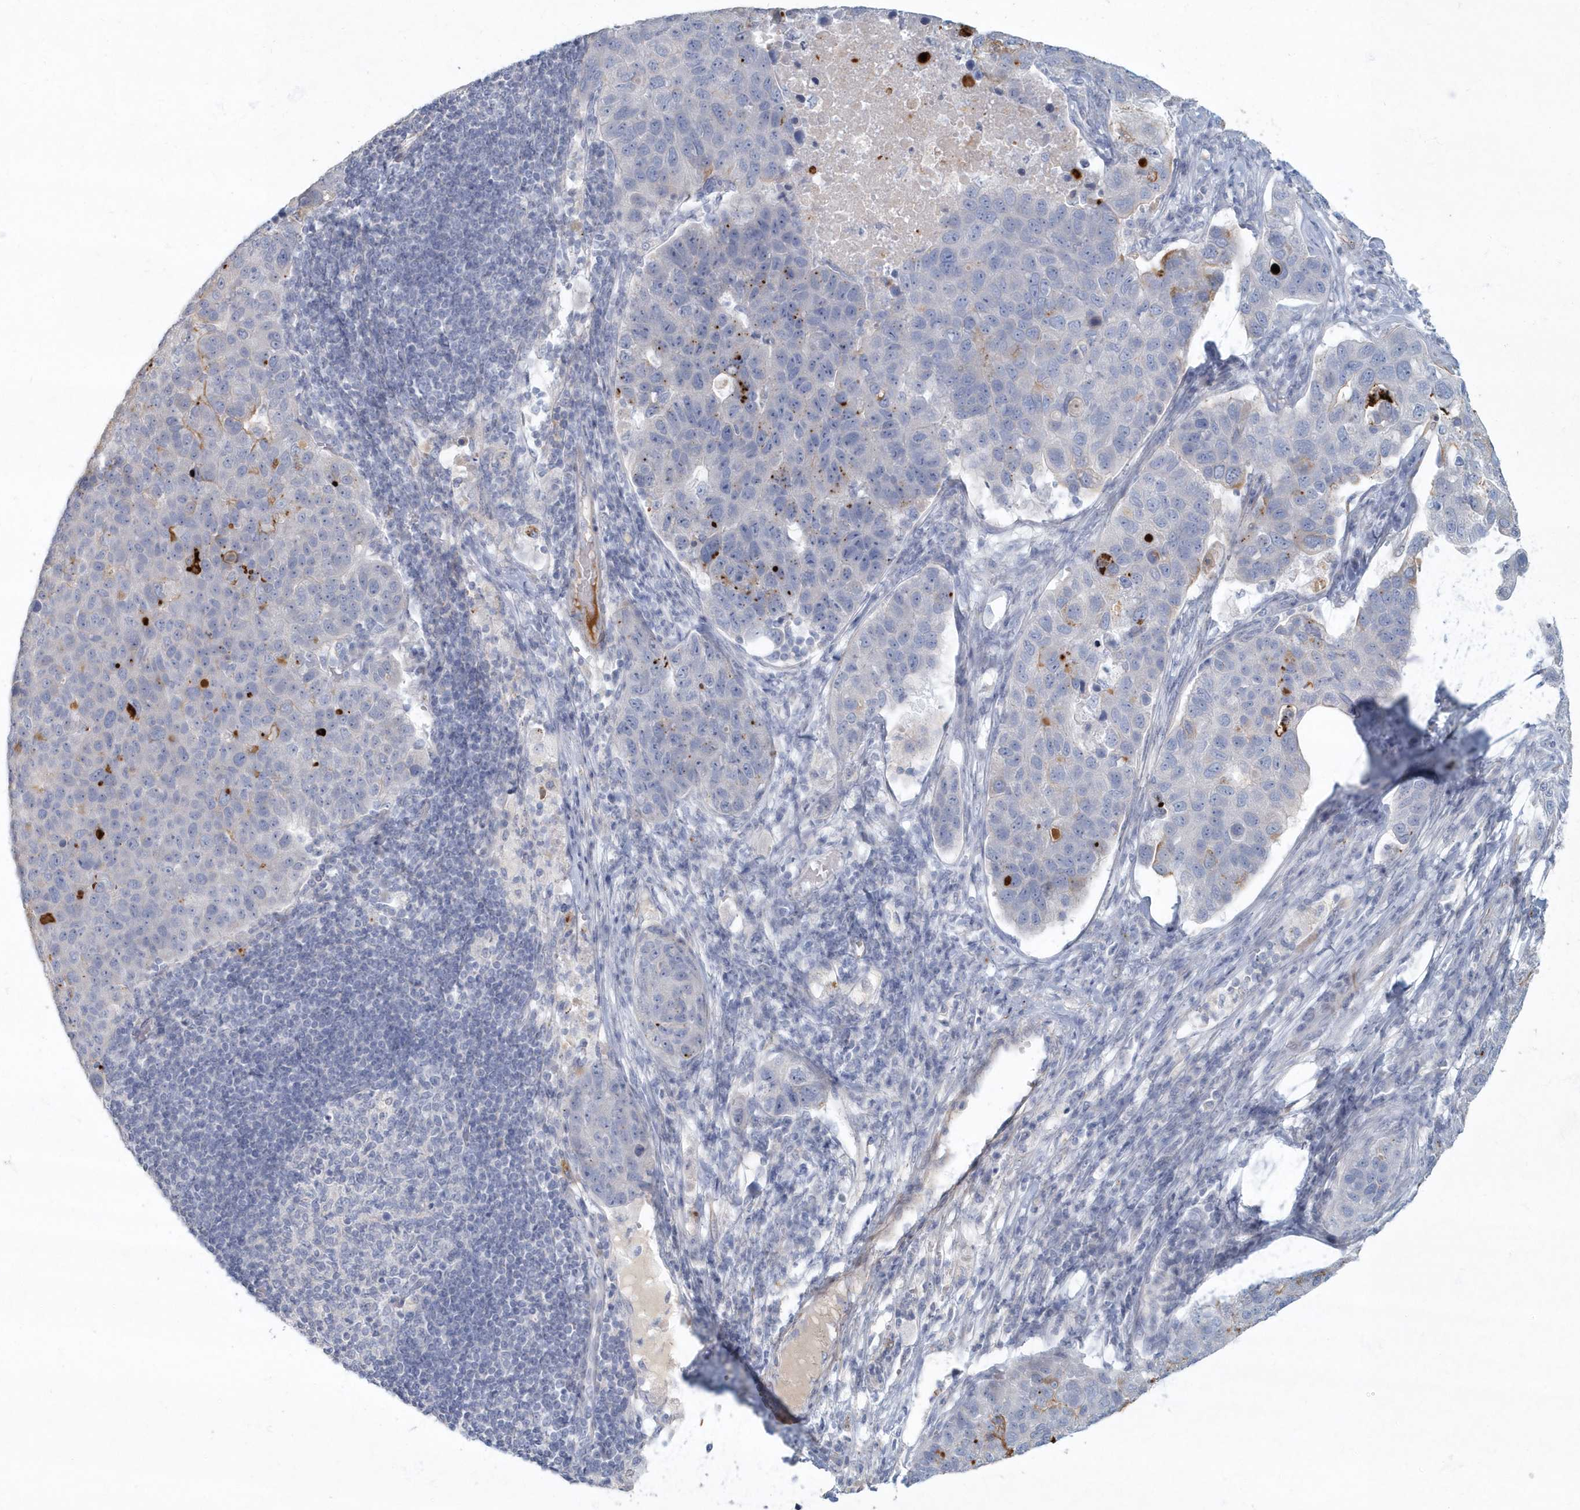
{"staining": {"intensity": "strong", "quantity": "<25%", "location": "cytoplasmic/membranous"}, "tissue": "pancreatic cancer", "cell_type": "Tumor cells", "image_type": "cancer", "snomed": [{"axis": "morphology", "description": "Adenocarcinoma, NOS"}, {"axis": "topography", "description": "Pancreas"}], "caption": "An immunohistochemistry (IHC) micrograph of tumor tissue is shown. Protein staining in brown labels strong cytoplasmic/membranous positivity in pancreatic adenocarcinoma within tumor cells.", "gene": "MYOT", "patient": {"sex": "female", "age": 61}}